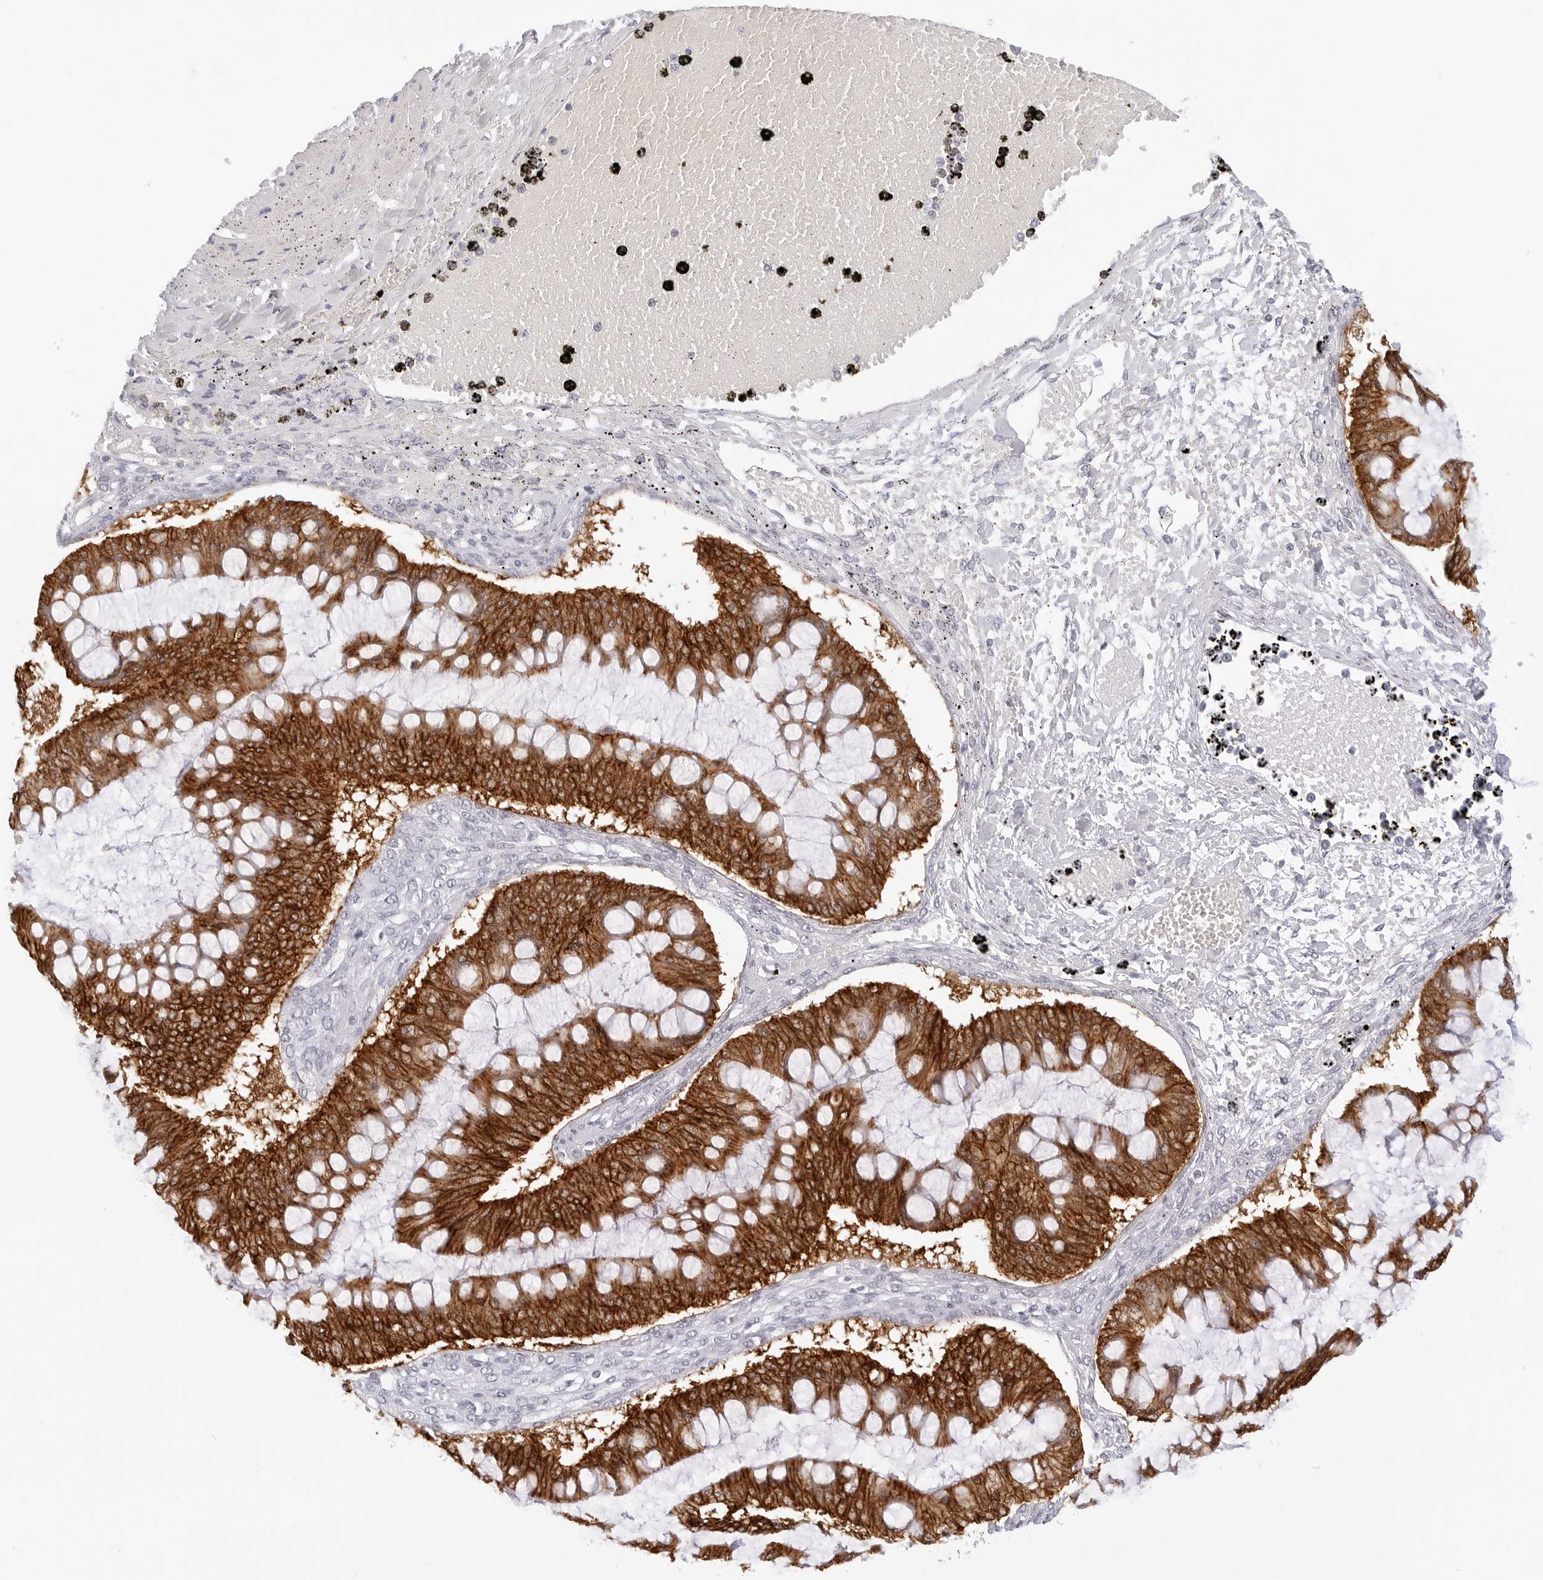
{"staining": {"intensity": "strong", "quantity": ">75%", "location": "cytoplasmic/membranous"}, "tissue": "ovarian cancer", "cell_type": "Tumor cells", "image_type": "cancer", "snomed": [{"axis": "morphology", "description": "Cystadenocarcinoma, mucinous, NOS"}, {"axis": "topography", "description": "Ovary"}], "caption": "A brown stain shows strong cytoplasmic/membranous positivity of a protein in ovarian cancer (mucinous cystadenocarcinoma) tumor cells. Nuclei are stained in blue.", "gene": "CDH1", "patient": {"sex": "female", "age": 73}}